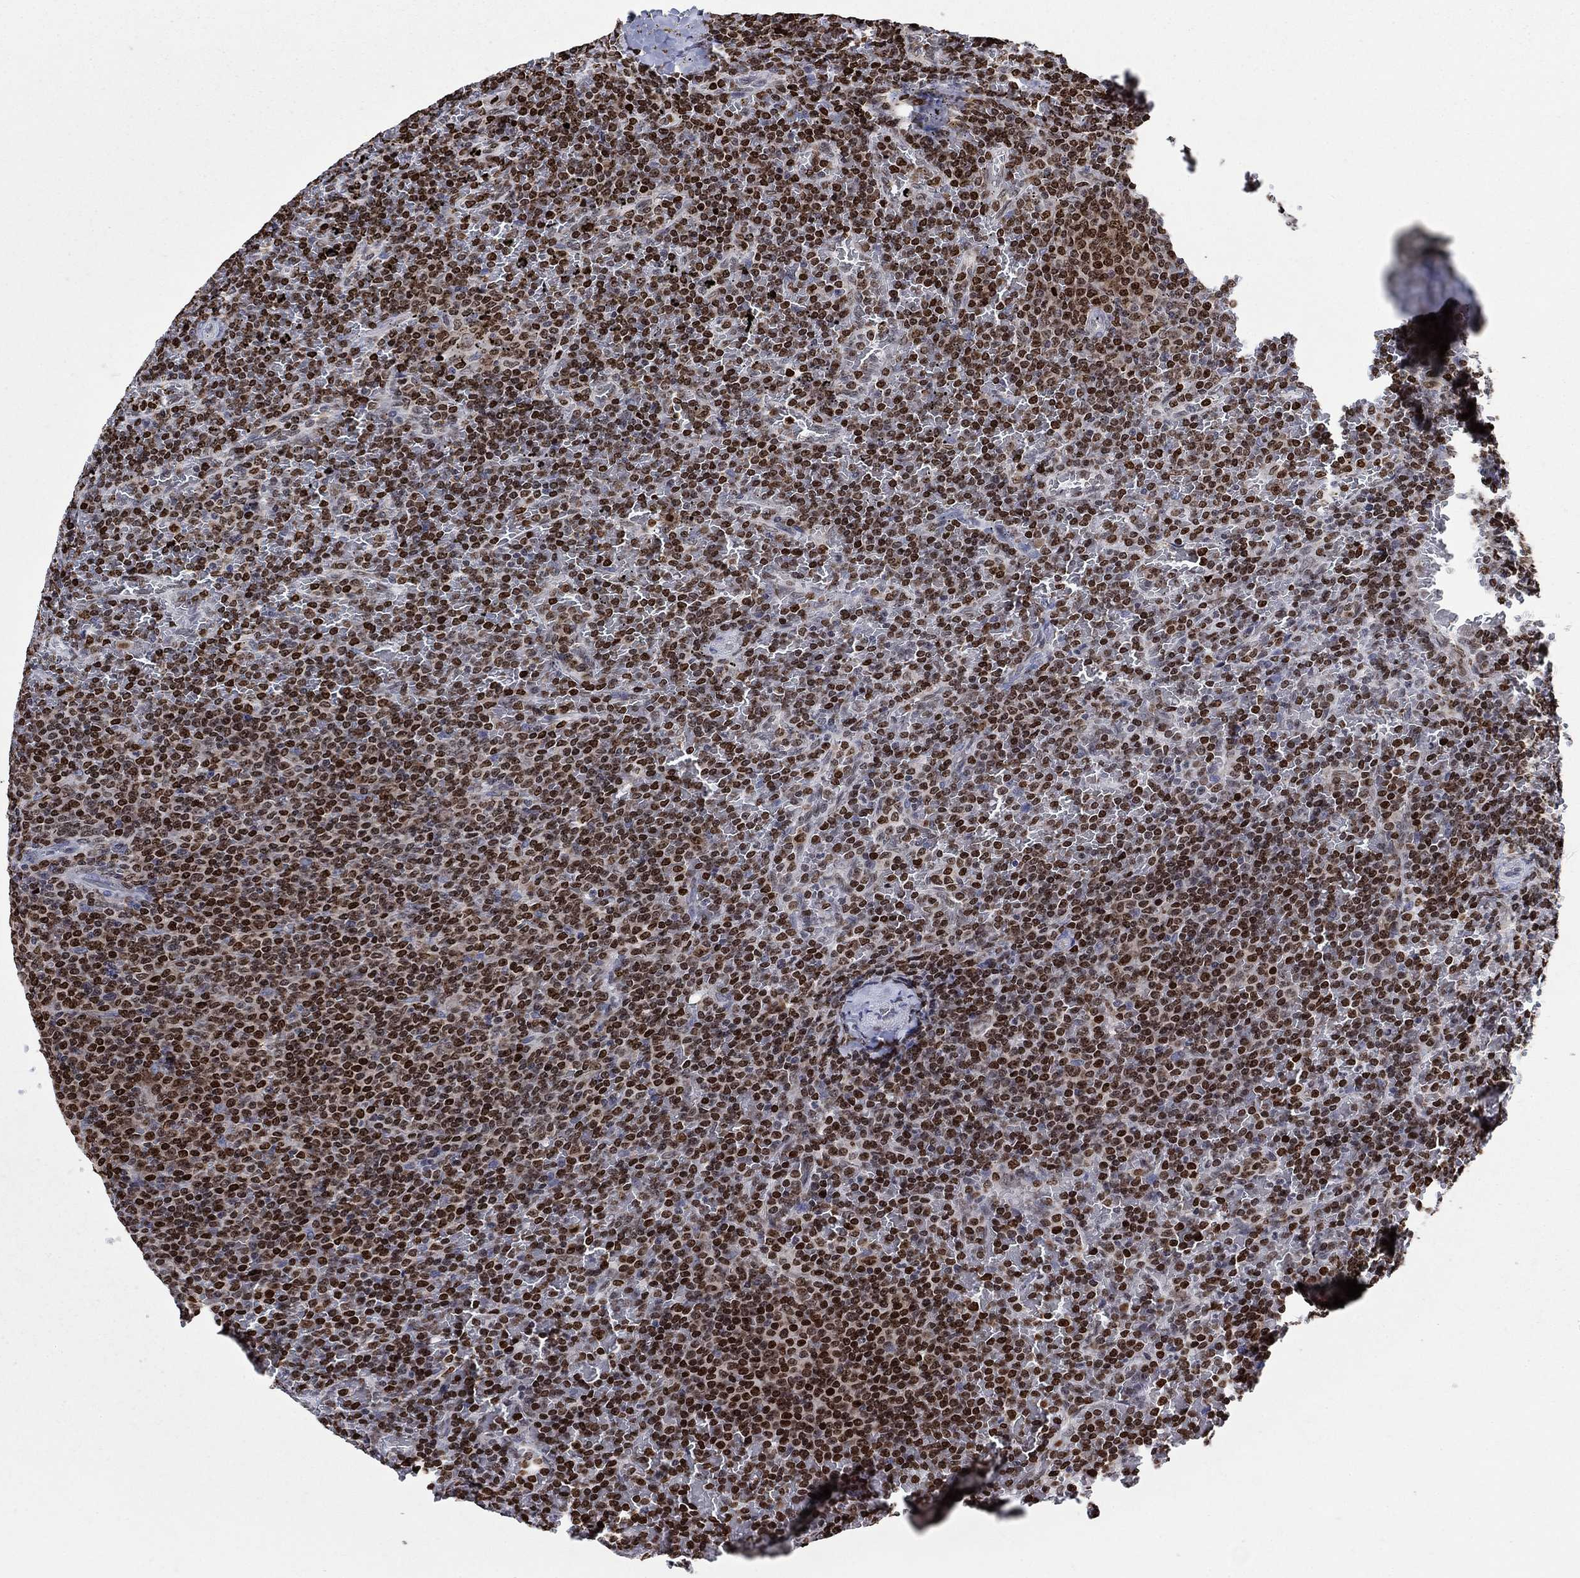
{"staining": {"intensity": "strong", "quantity": ">75%", "location": "nuclear"}, "tissue": "lymphoma", "cell_type": "Tumor cells", "image_type": "cancer", "snomed": [{"axis": "morphology", "description": "Malignant lymphoma, non-Hodgkin's type, Low grade"}, {"axis": "topography", "description": "Spleen"}], "caption": "Strong nuclear staining is identified in approximately >75% of tumor cells in low-grade malignant lymphoma, non-Hodgkin's type. (Stains: DAB in brown, nuclei in blue, Microscopy: brightfield microscopy at high magnification).", "gene": "HMGA1", "patient": {"sex": "female", "age": 77}}